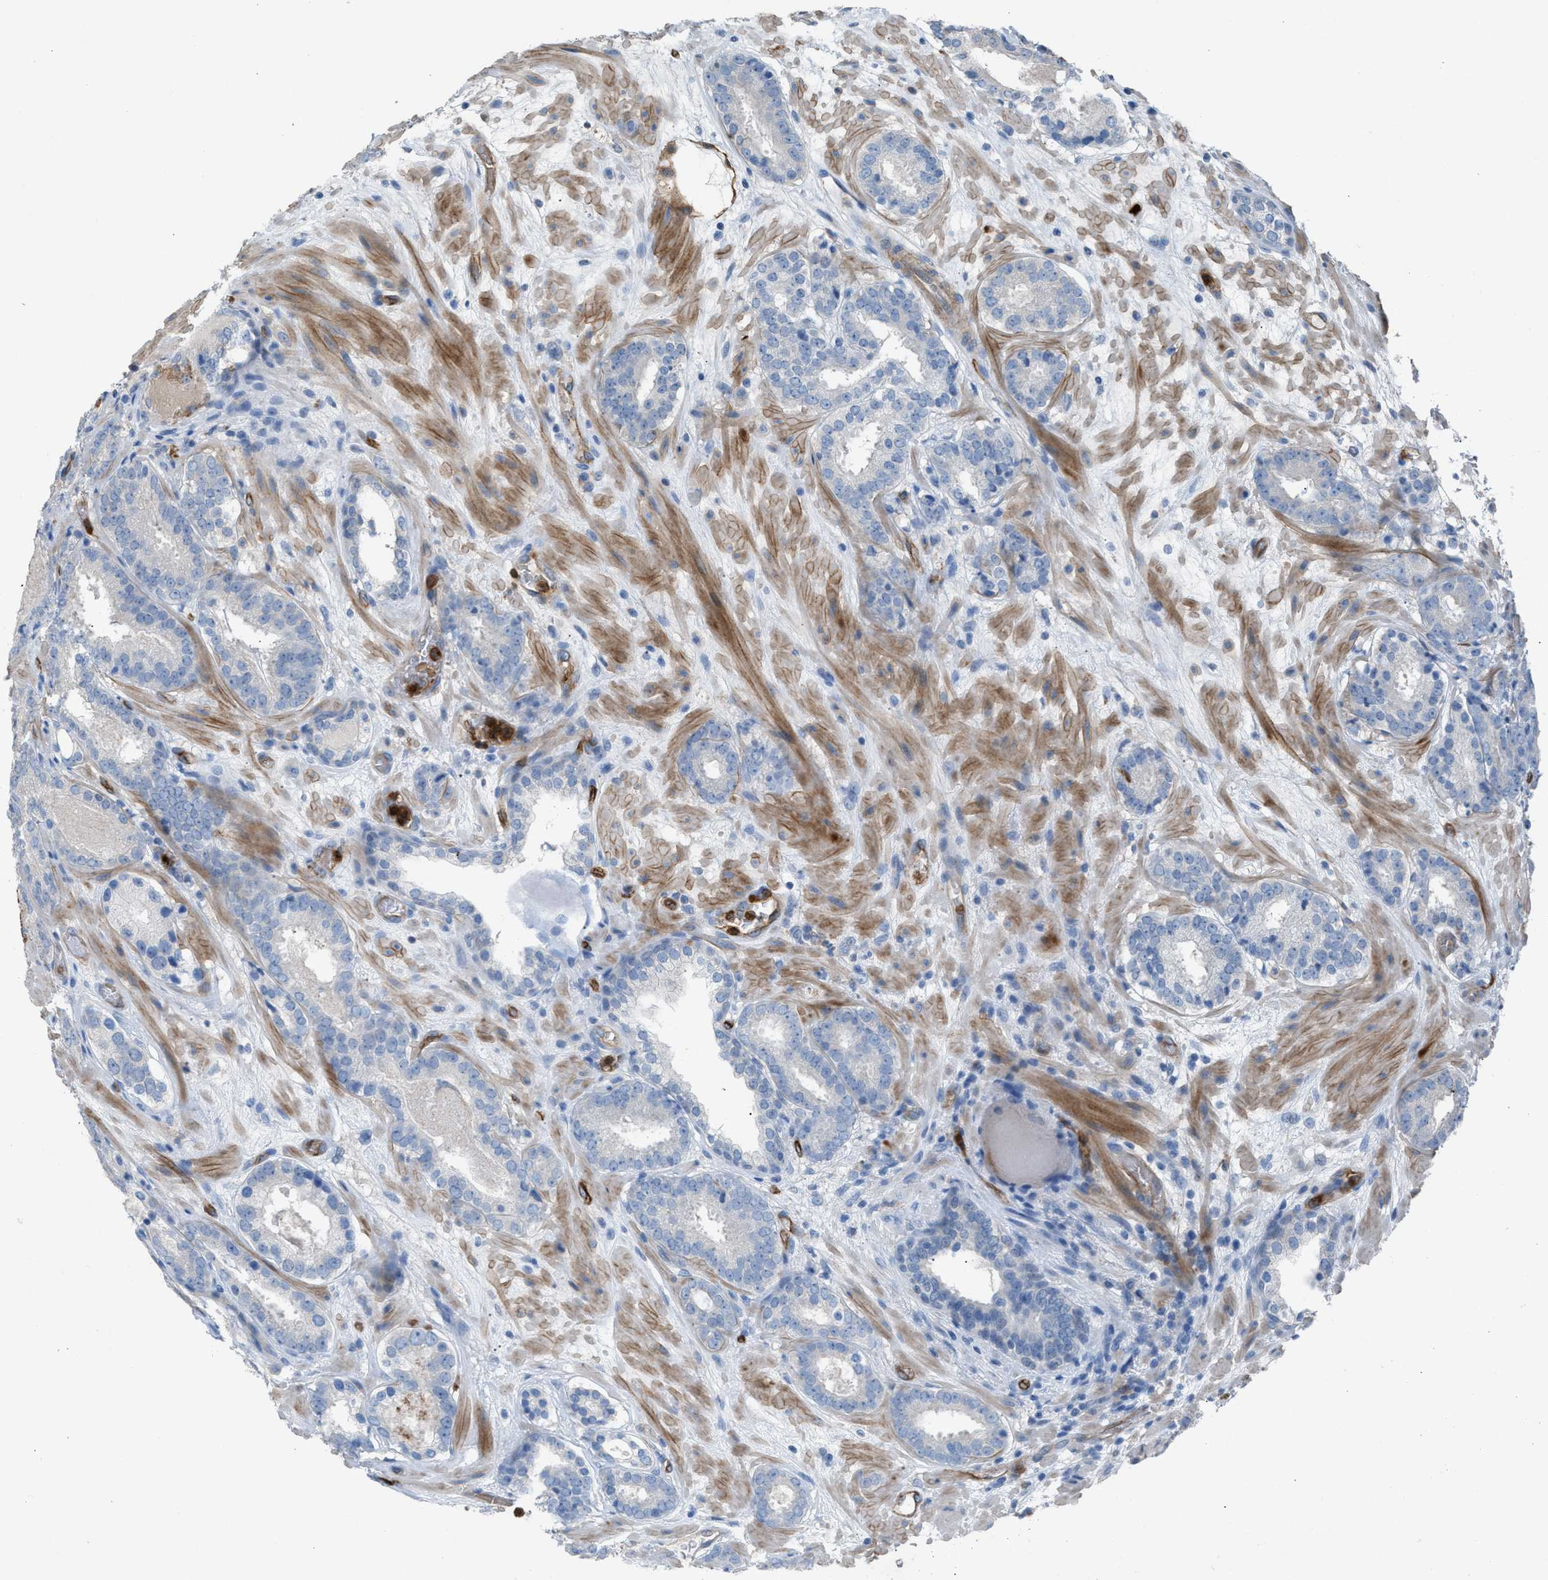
{"staining": {"intensity": "negative", "quantity": "none", "location": "none"}, "tissue": "prostate cancer", "cell_type": "Tumor cells", "image_type": "cancer", "snomed": [{"axis": "morphology", "description": "Adenocarcinoma, Low grade"}, {"axis": "topography", "description": "Prostate"}], "caption": "Micrograph shows no protein expression in tumor cells of prostate cancer tissue.", "gene": "DYSF", "patient": {"sex": "male", "age": 69}}